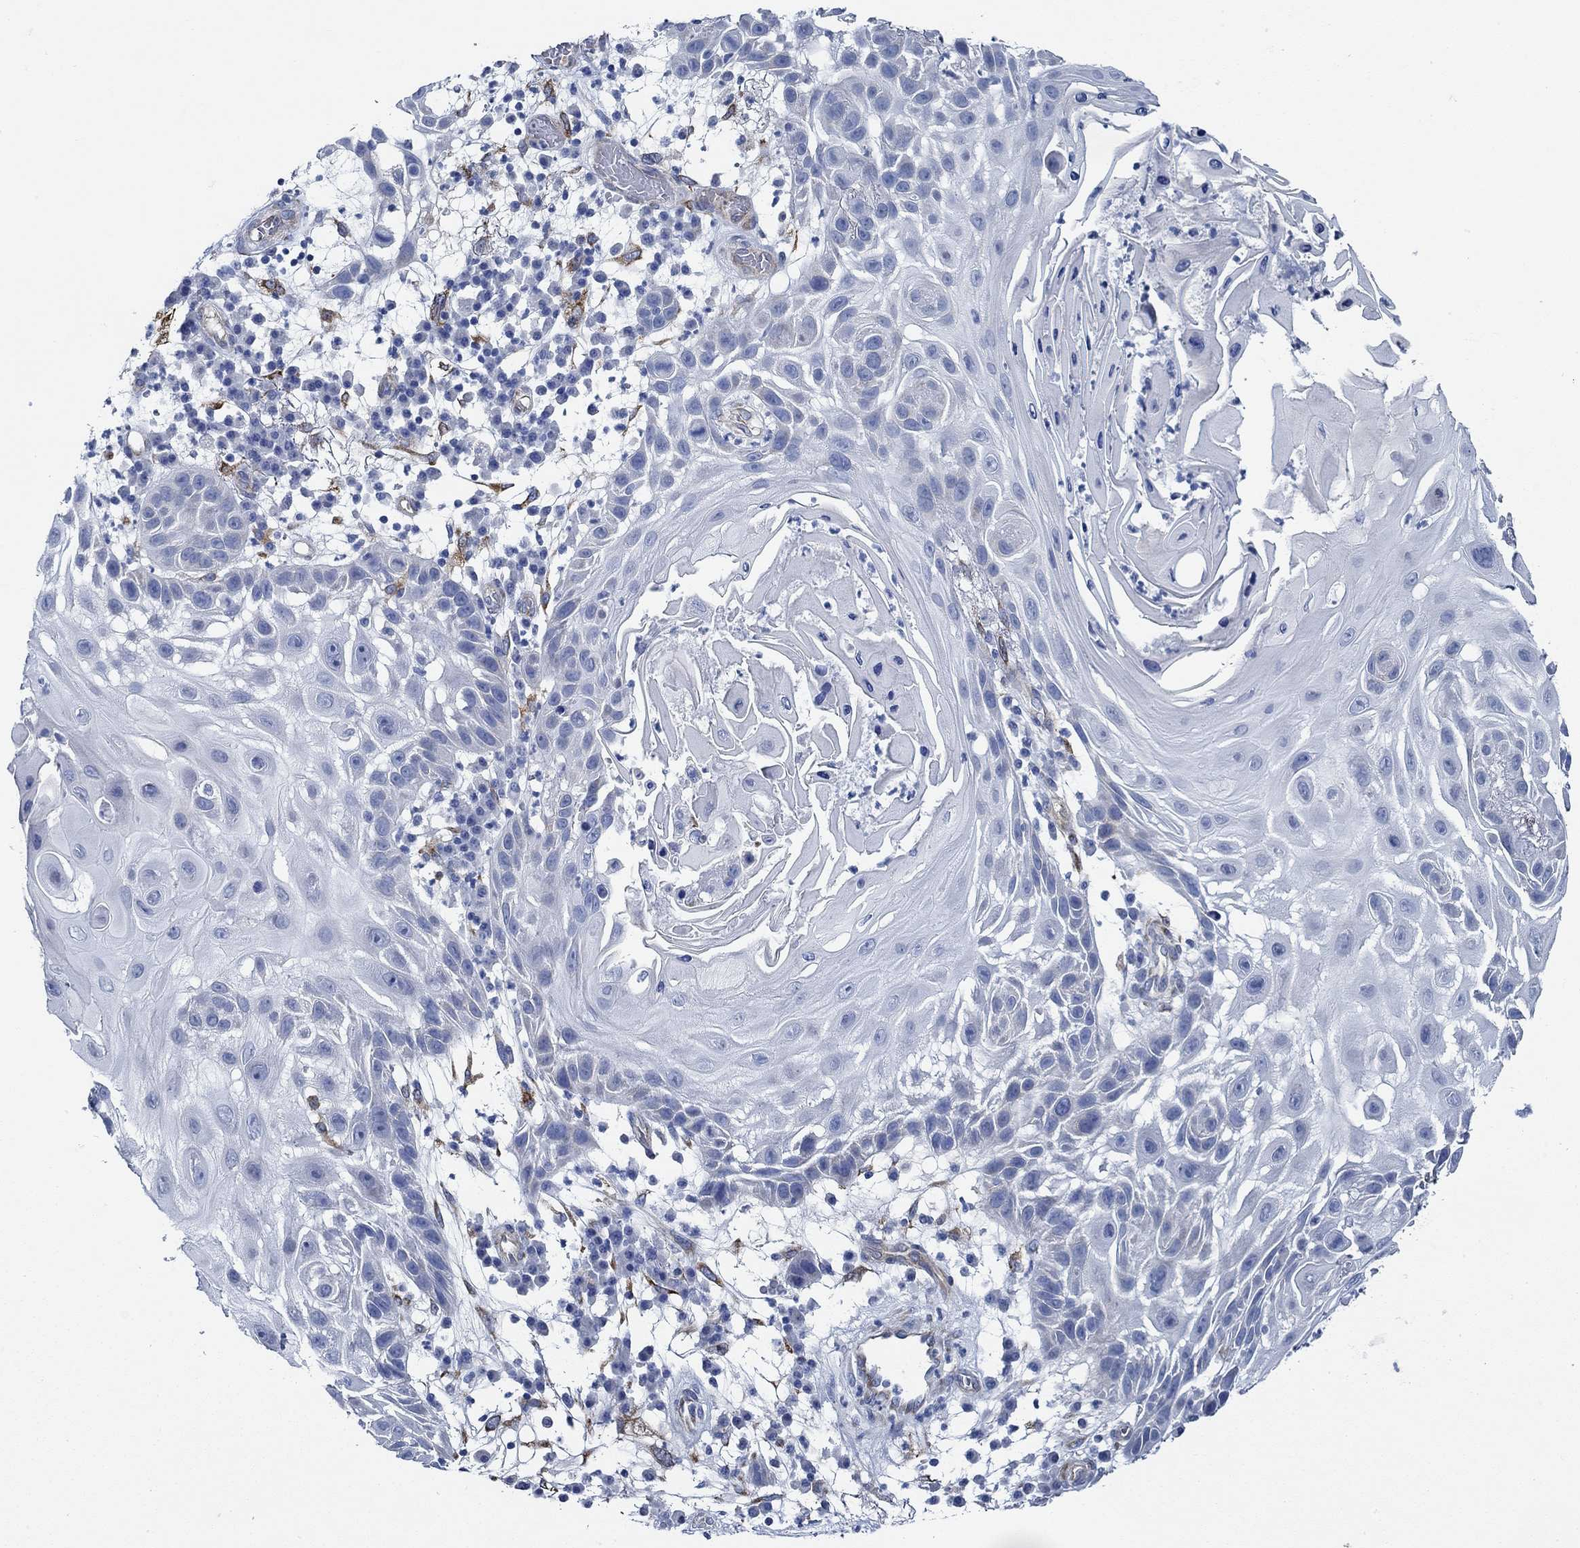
{"staining": {"intensity": "negative", "quantity": "none", "location": "none"}, "tissue": "skin cancer", "cell_type": "Tumor cells", "image_type": "cancer", "snomed": [{"axis": "morphology", "description": "Normal tissue, NOS"}, {"axis": "morphology", "description": "Squamous cell carcinoma, NOS"}, {"axis": "topography", "description": "Skin"}], "caption": "High power microscopy photomicrograph of an IHC image of skin cancer, revealing no significant positivity in tumor cells. (DAB (3,3'-diaminobenzidine) IHC visualized using brightfield microscopy, high magnification).", "gene": "HECW2", "patient": {"sex": "male", "age": 79}}